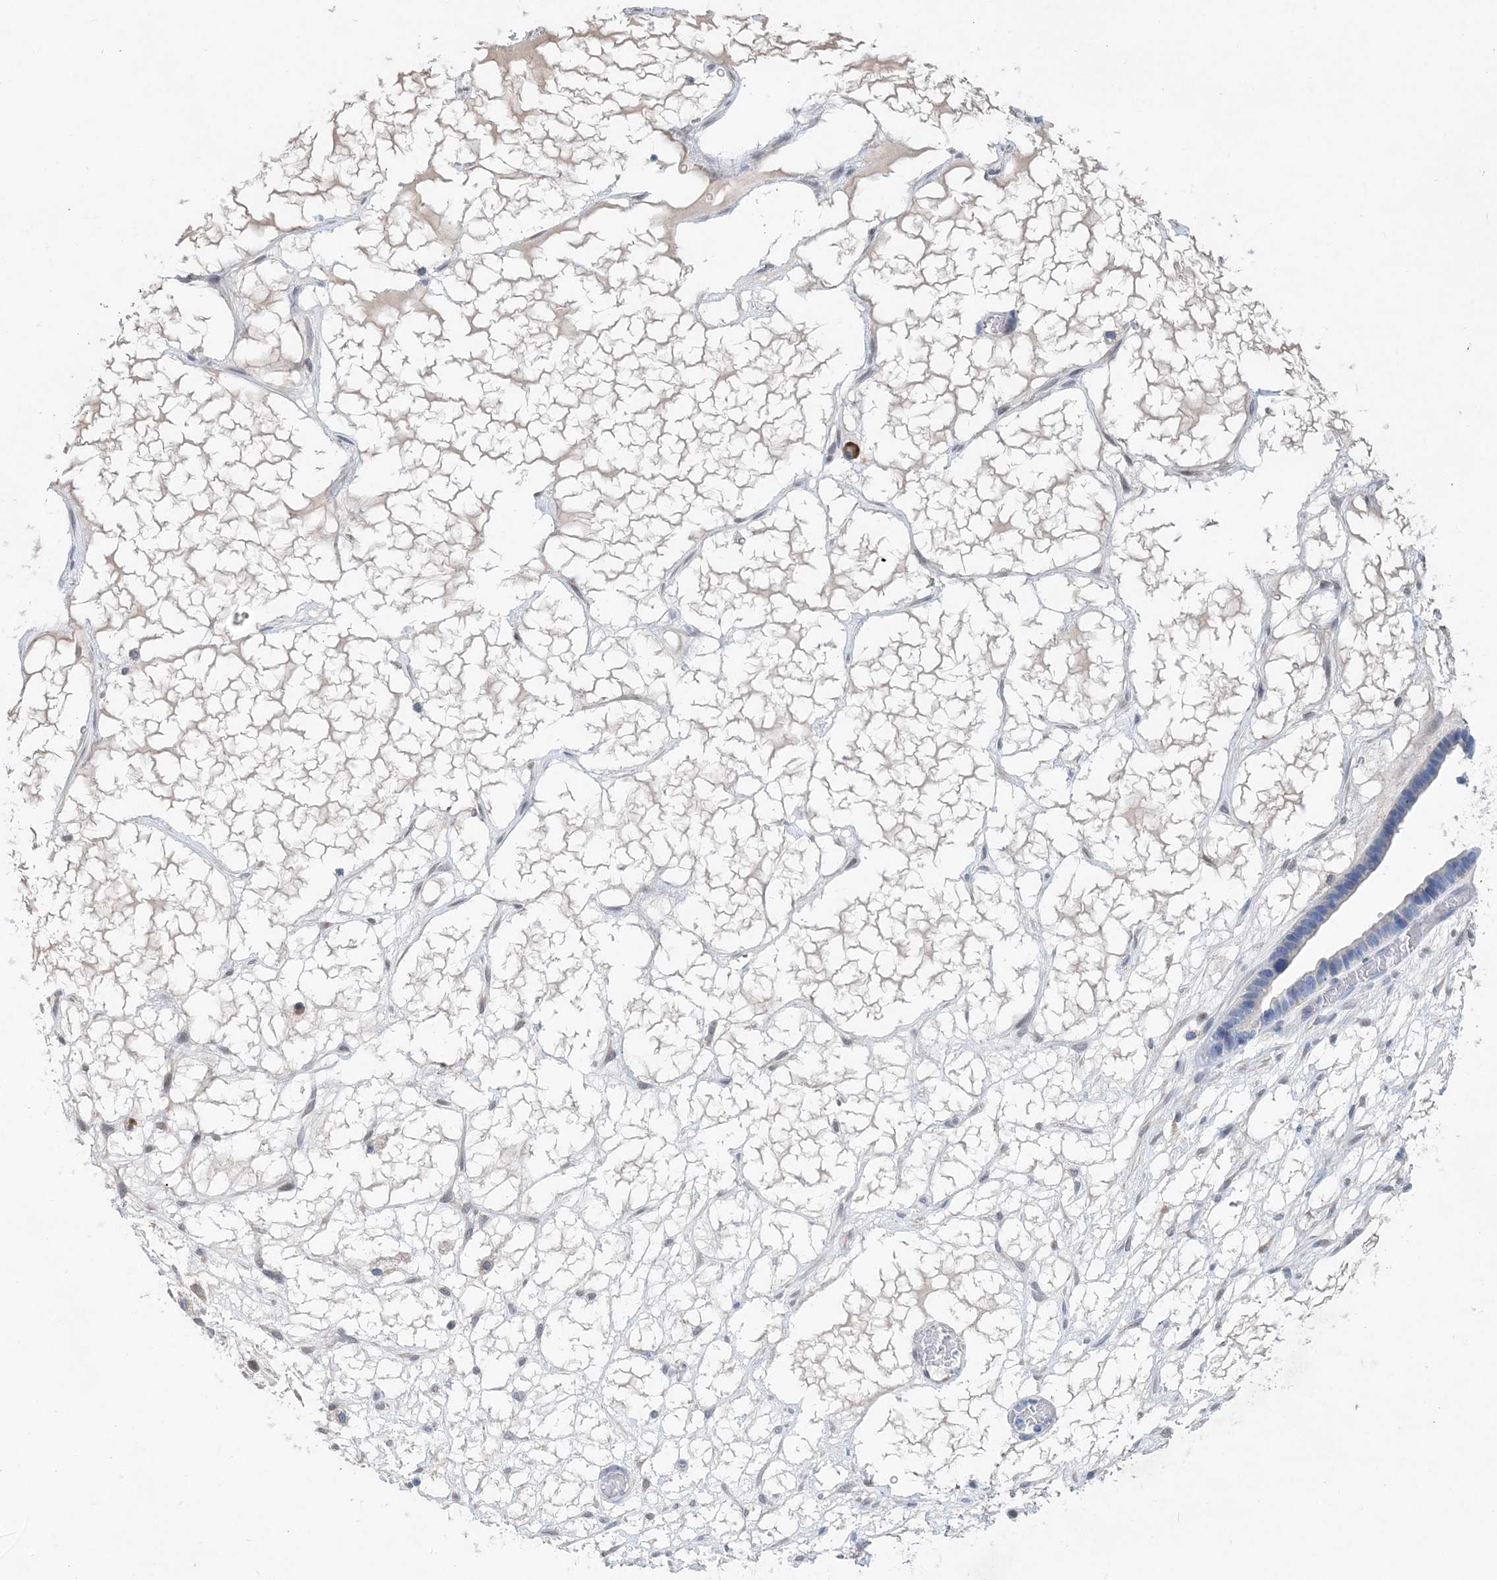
{"staining": {"intensity": "negative", "quantity": "none", "location": "none"}, "tissue": "ovarian cancer", "cell_type": "Tumor cells", "image_type": "cancer", "snomed": [{"axis": "morphology", "description": "Cystadenocarcinoma, serous, NOS"}, {"axis": "topography", "description": "Ovary"}], "caption": "Protein analysis of ovarian cancer (serous cystadenocarcinoma) shows no significant positivity in tumor cells.", "gene": "PFN2", "patient": {"sex": "female", "age": 56}}